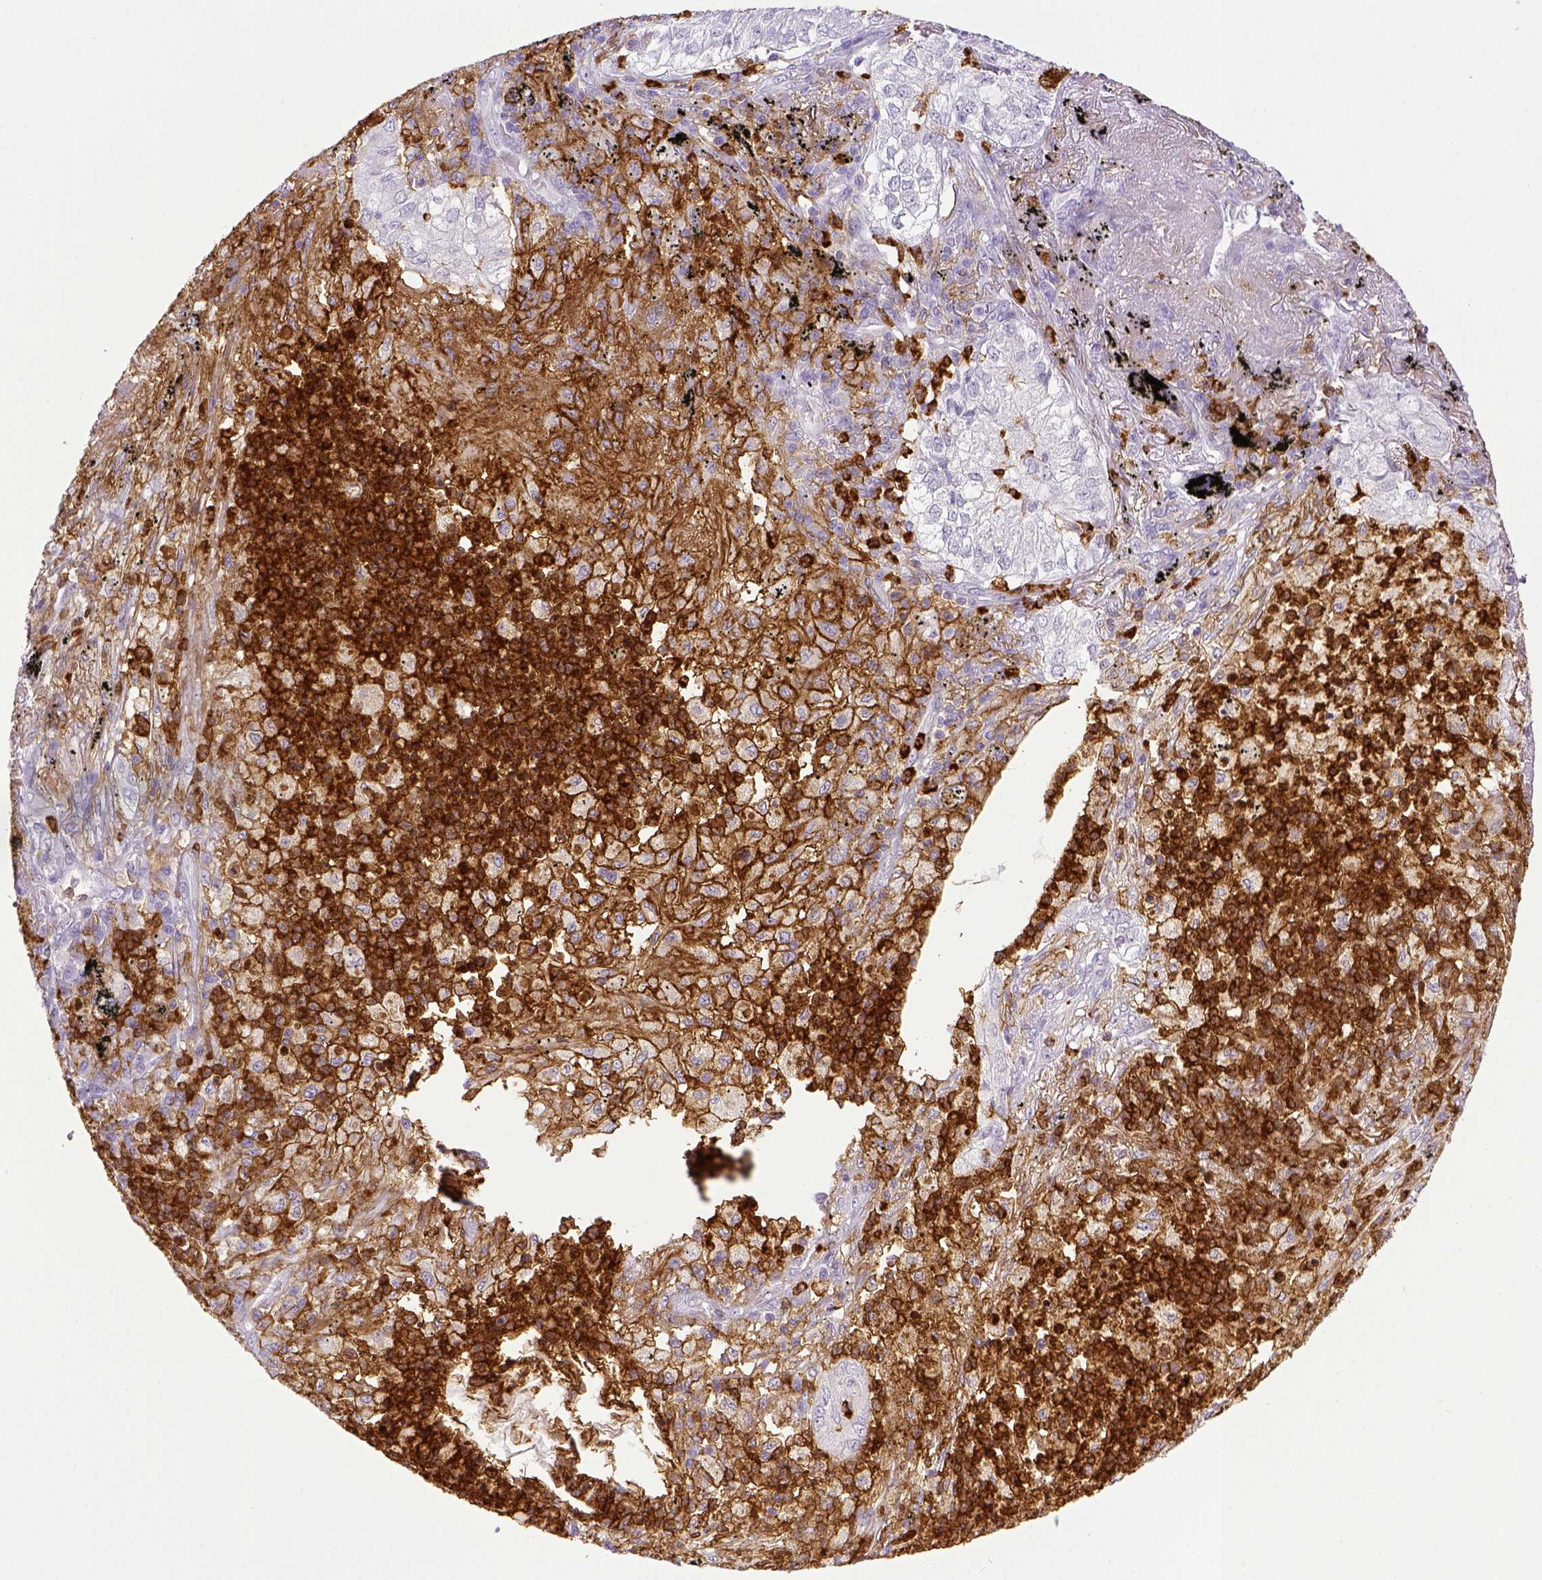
{"staining": {"intensity": "negative", "quantity": "none", "location": "none"}, "tissue": "lung cancer", "cell_type": "Tumor cells", "image_type": "cancer", "snomed": [{"axis": "morphology", "description": "Adenocarcinoma, NOS"}, {"axis": "topography", "description": "Lung"}], "caption": "Tumor cells are negative for protein expression in human lung cancer (adenocarcinoma).", "gene": "ITGAM", "patient": {"sex": "female", "age": 73}}